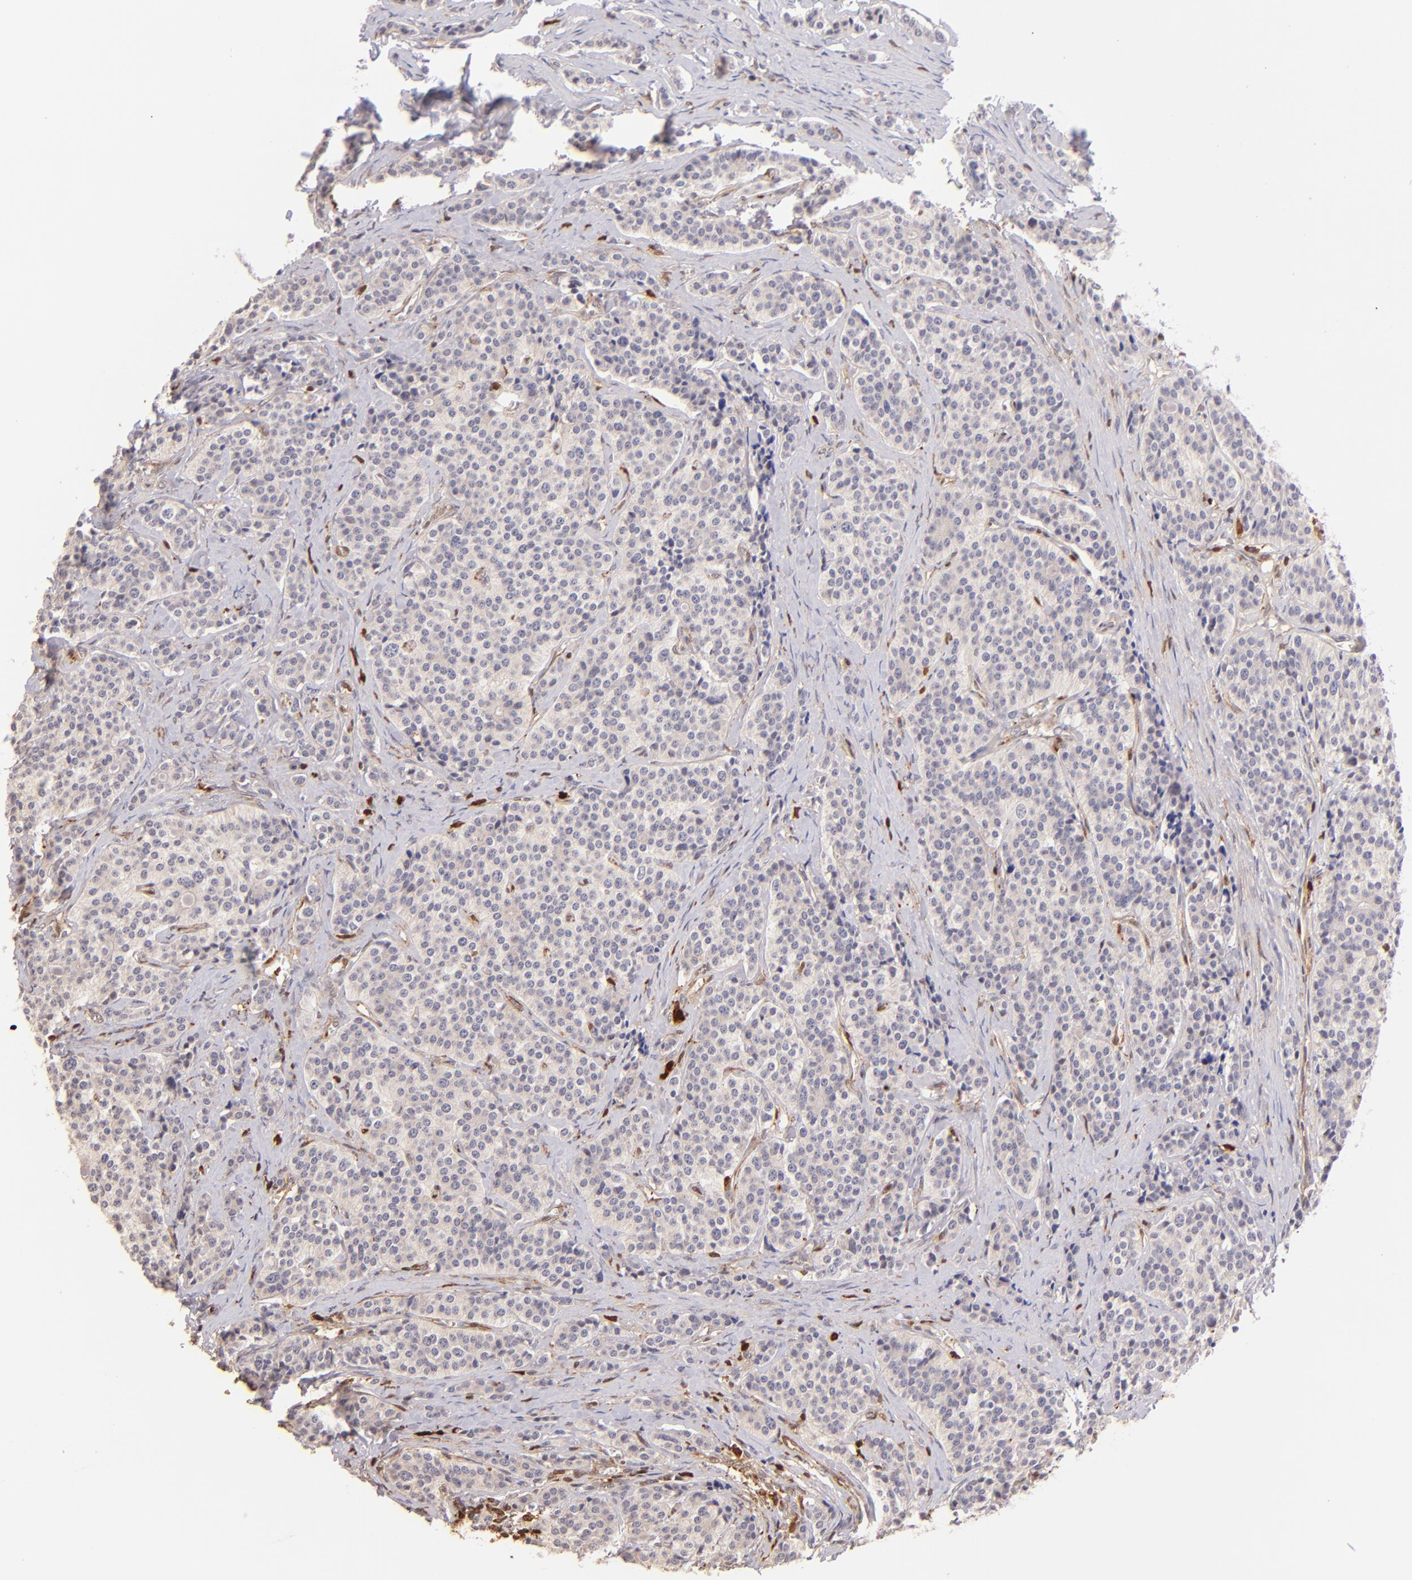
{"staining": {"intensity": "weak", "quantity": ">75%", "location": "cytoplasmic/membranous"}, "tissue": "carcinoid", "cell_type": "Tumor cells", "image_type": "cancer", "snomed": [{"axis": "morphology", "description": "Carcinoid, malignant, NOS"}, {"axis": "topography", "description": "Small intestine"}], "caption": "IHC of carcinoid exhibits low levels of weak cytoplasmic/membranous staining in about >75% of tumor cells. The protein is stained brown, and the nuclei are stained in blue (DAB (3,3'-diaminobenzidine) IHC with brightfield microscopy, high magnification).", "gene": "BTK", "patient": {"sex": "male", "age": 63}}